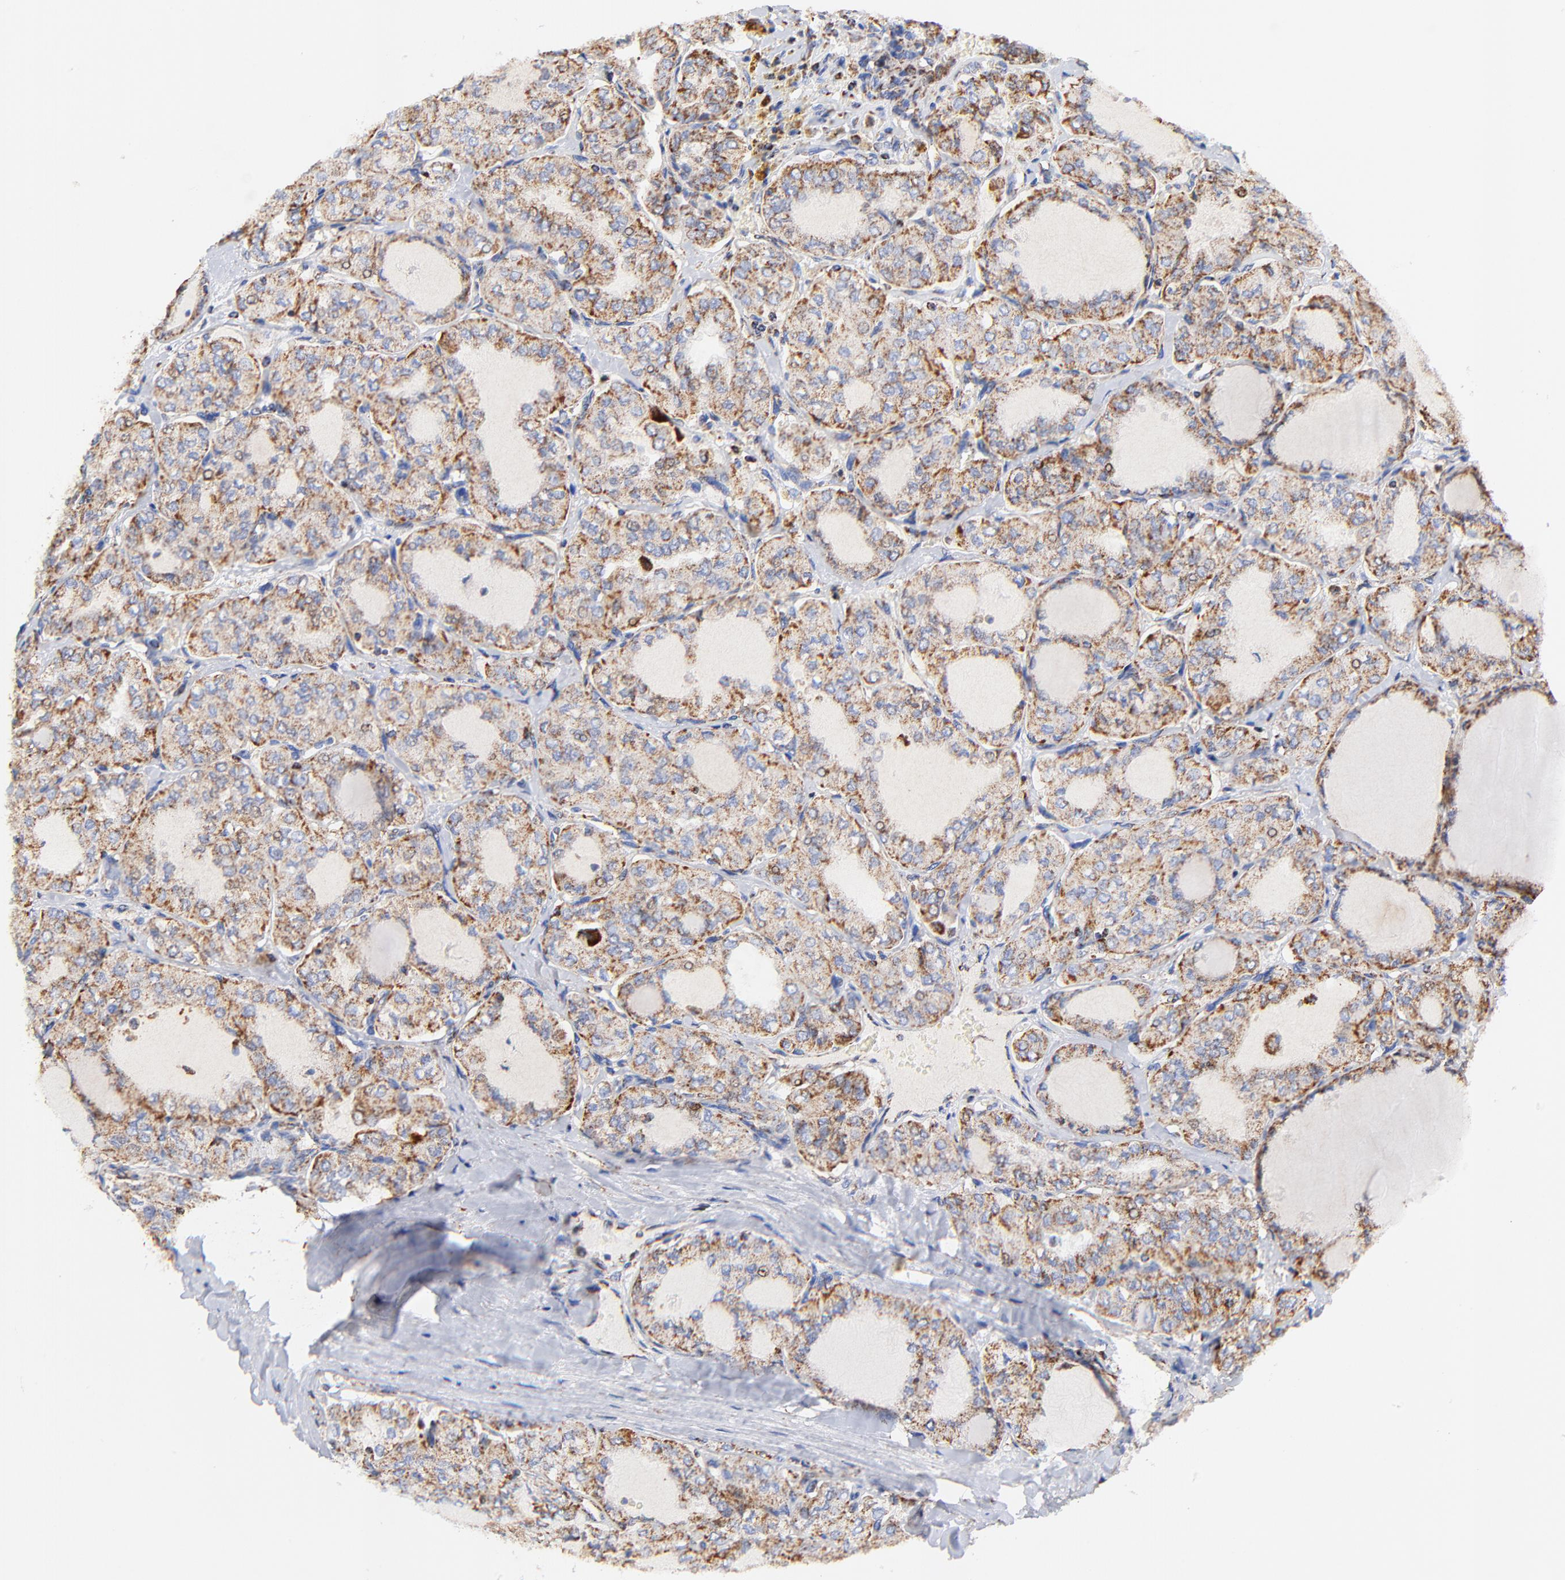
{"staining": {"intensity": "moderate", "quantity": ">75%", "location": "cytoplasmic/membranous"}, "tissue": "thyroid cancer", "cell_type": "Tumor cells", "image_type": "cancer", "snomed": [{"axis": "morphology", "description": "Papillary adenocarcinoma, NOS"}, {"axis": "topography", "description": "Thyroid gland"}], "caption": "Immunohistochemical staining of human thyroid cancer reveals moderate cytoplasmic/membranous protein staining in about >75% of tumor cells. (DAB IHC, brown staining for protein, blue staining for nuclei).", "gene": "ATP5F1D", "patient": {"sex": "male", "age": 20}}